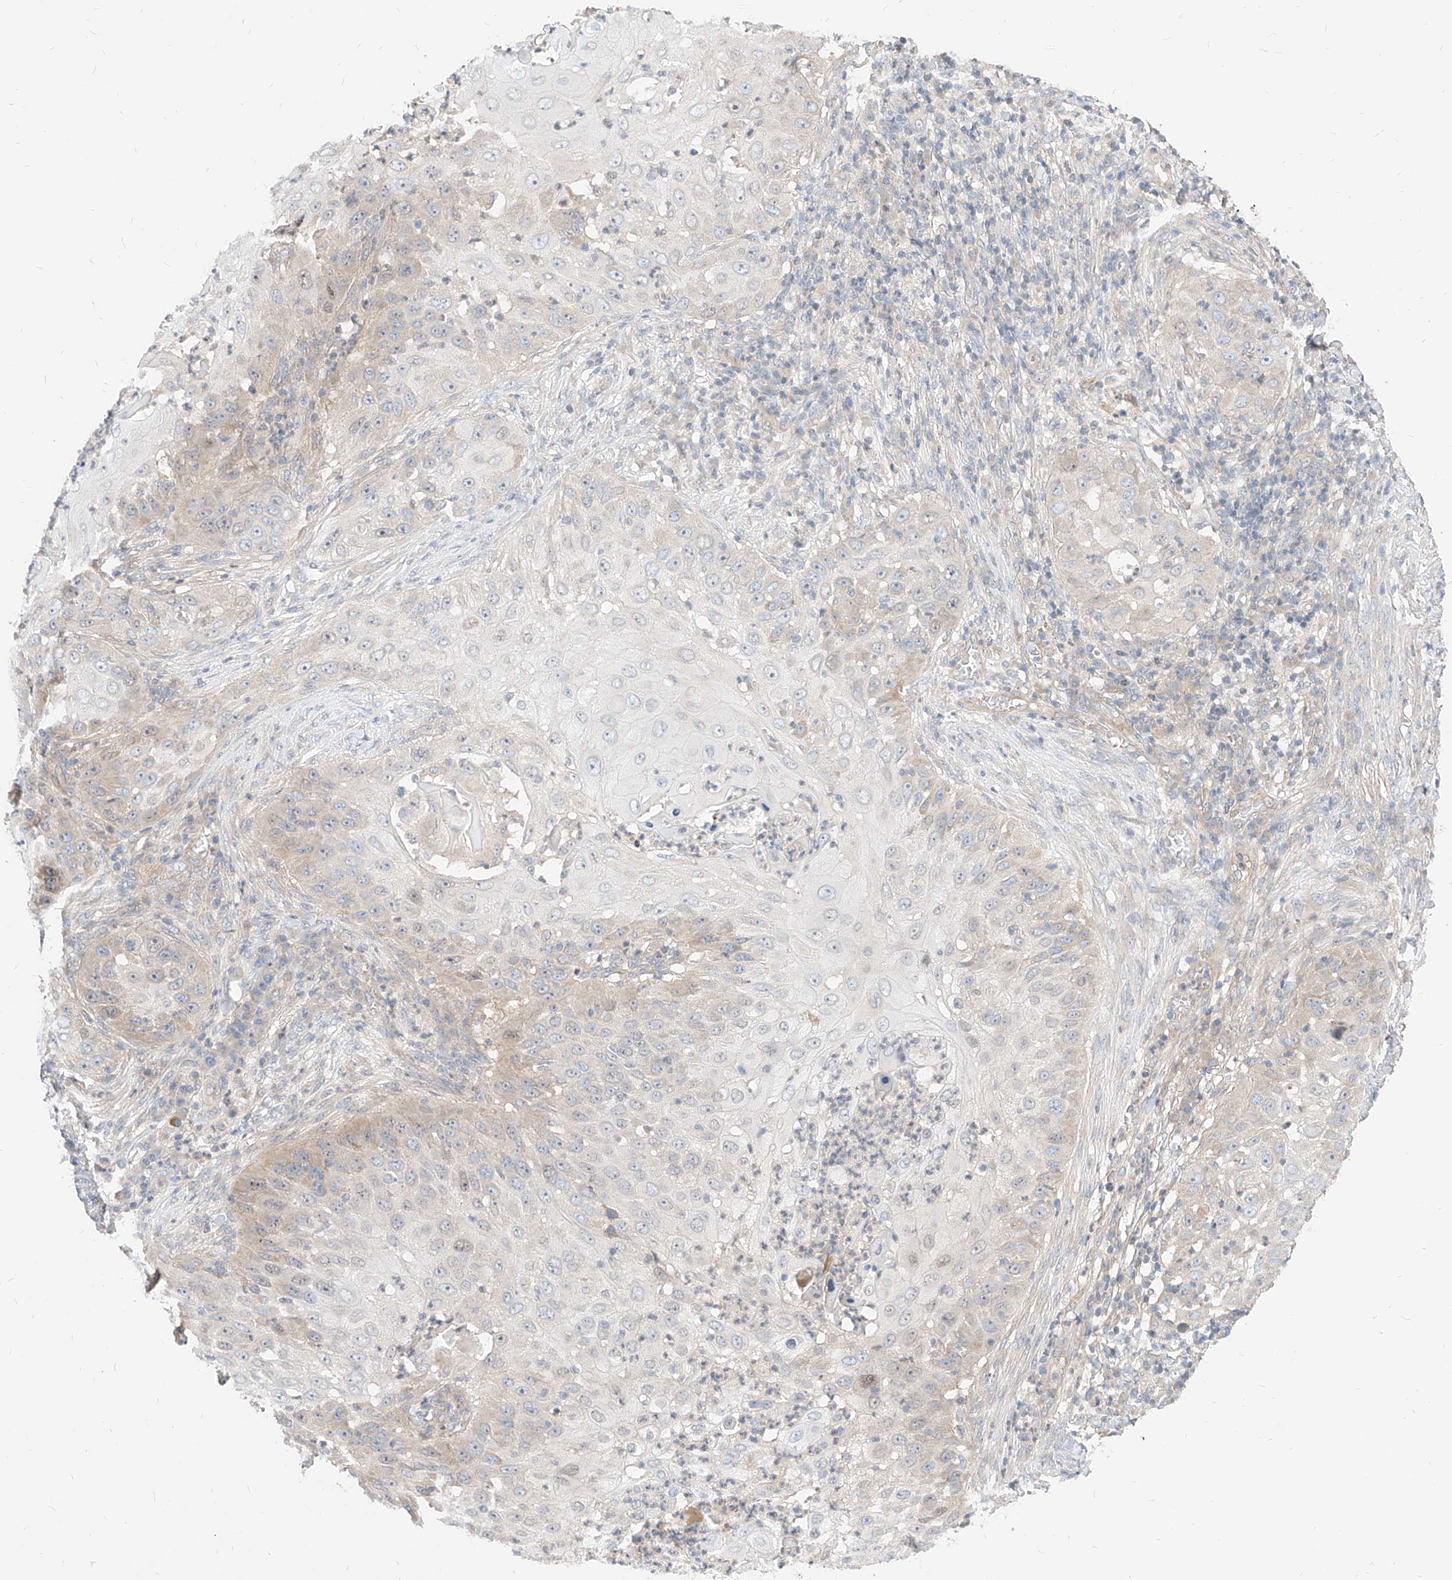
{"staining": {"intensity": "weak", "quantity": "<25%", "location": "cytoplasmic/membranous"}, "tissue": "skin cancer", "cell_type": "Tumor cells", "image_type": "cancer", "snomed": [{"axis": "morphology", "description": "Squamous cell carcinoma, NOS"}, {"axis": "topography", "description": "Skin"}], "caption": "Skin cancer was stained to show a protein in brown. There is no significant positivity in tumor cells.", "gene": "TSNAX", "patient": {"sex": "female", "age": 44}}